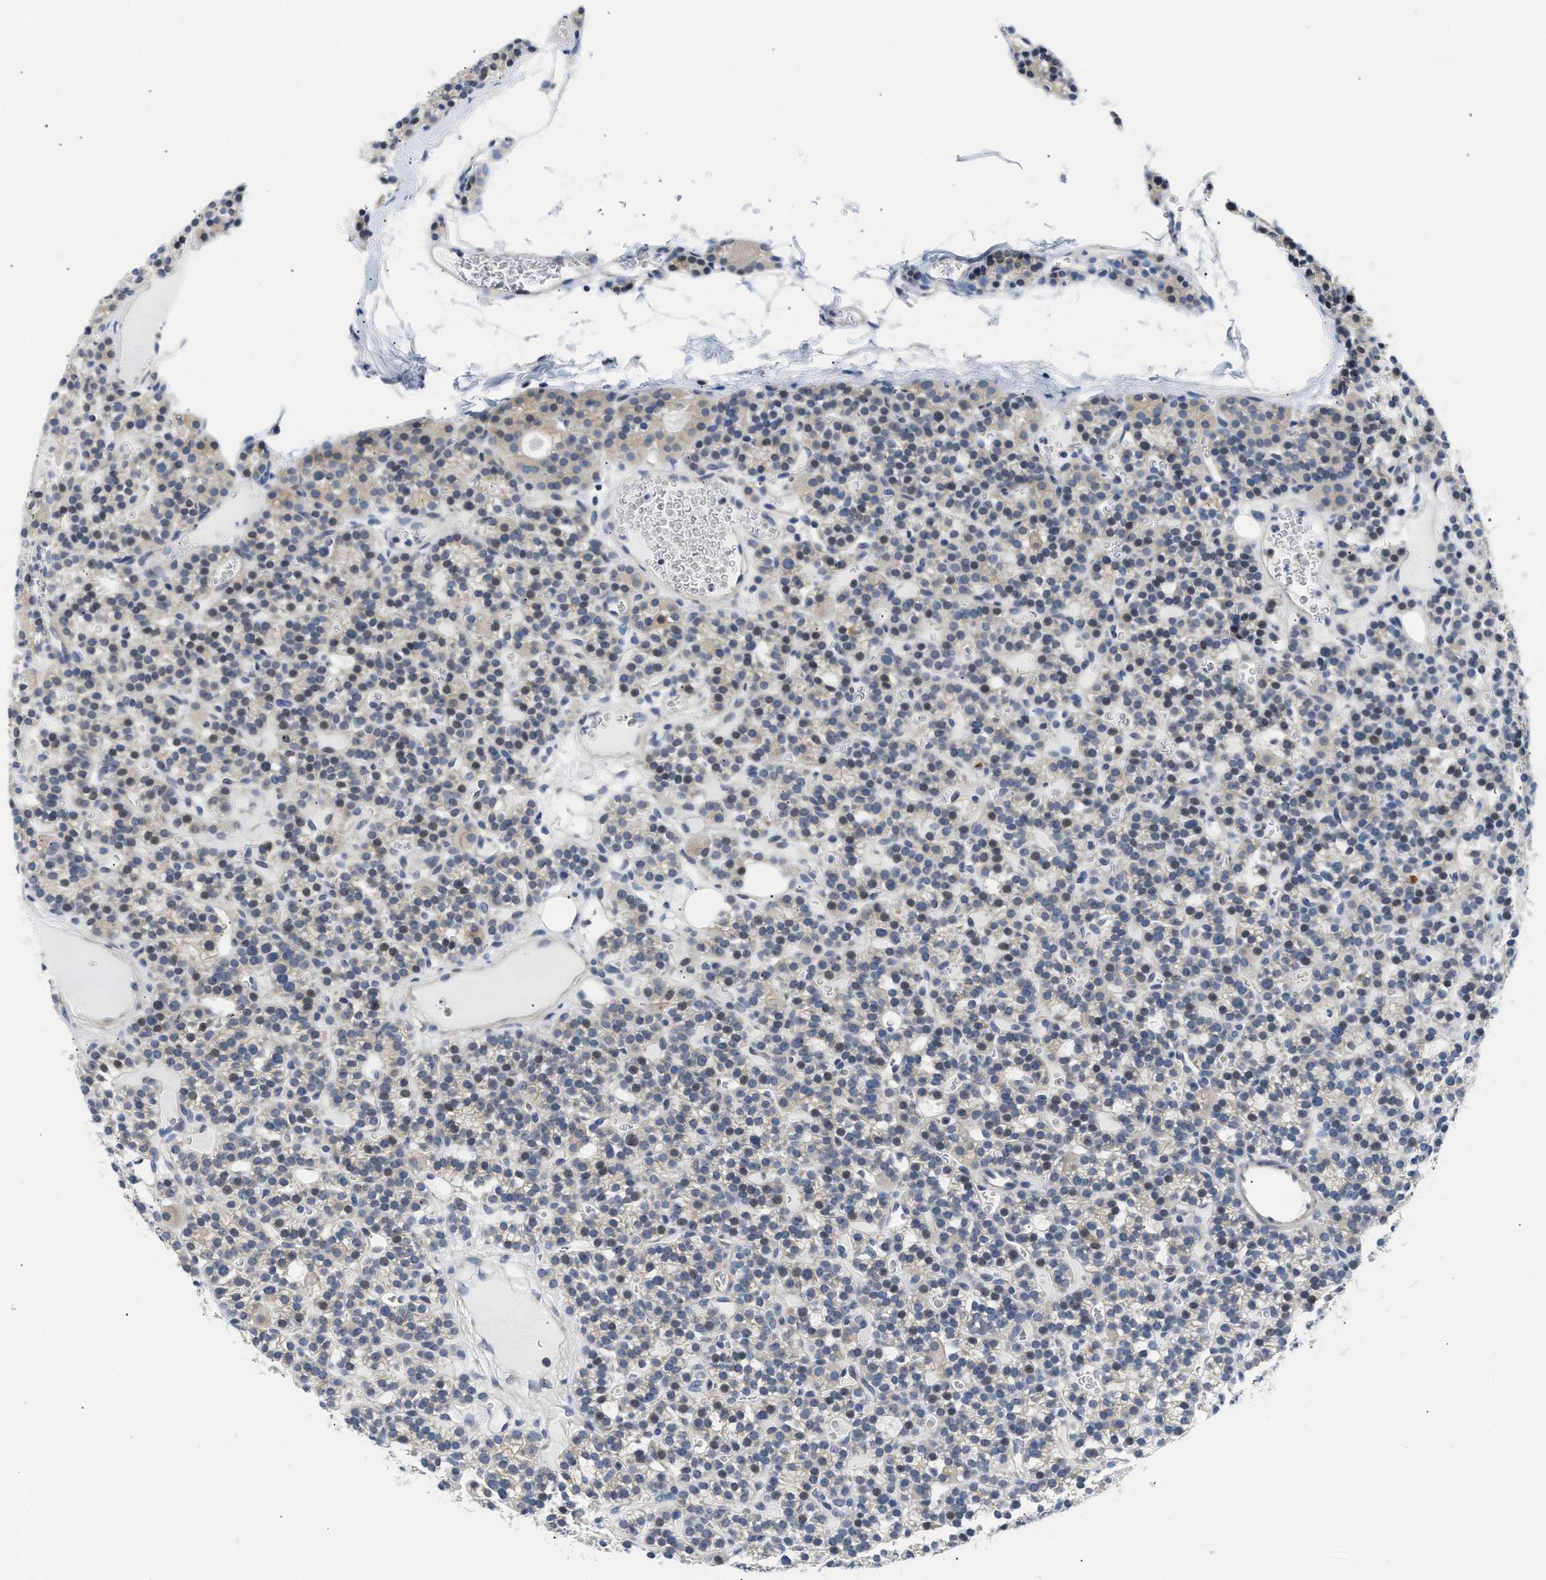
{"staining": {"intensity": "weak", "quantity": "<25%", "location": "nuclear"}, "tissue": "parathyroid gland", "cell_type": "Glandular cells", "image_type": "normal", "snomed": [{"axis": "morphology", "description": "Normal tissue, NOS"}, {"axis": "morphology", "description": "Adenoma, NOS"}, {"axis": "topography", "description": "Parathyroid gland"}], "caption": "A high-resolution image shows IHC staining of normal parathyroid gland, which shows no significant expression in glandular cells. The staining is performed using DAB brown chromogen with nuclei counter-stained in using hematoxylin.", "gene": "CLGN", "patient": {"sex": "female", "age": 58}}